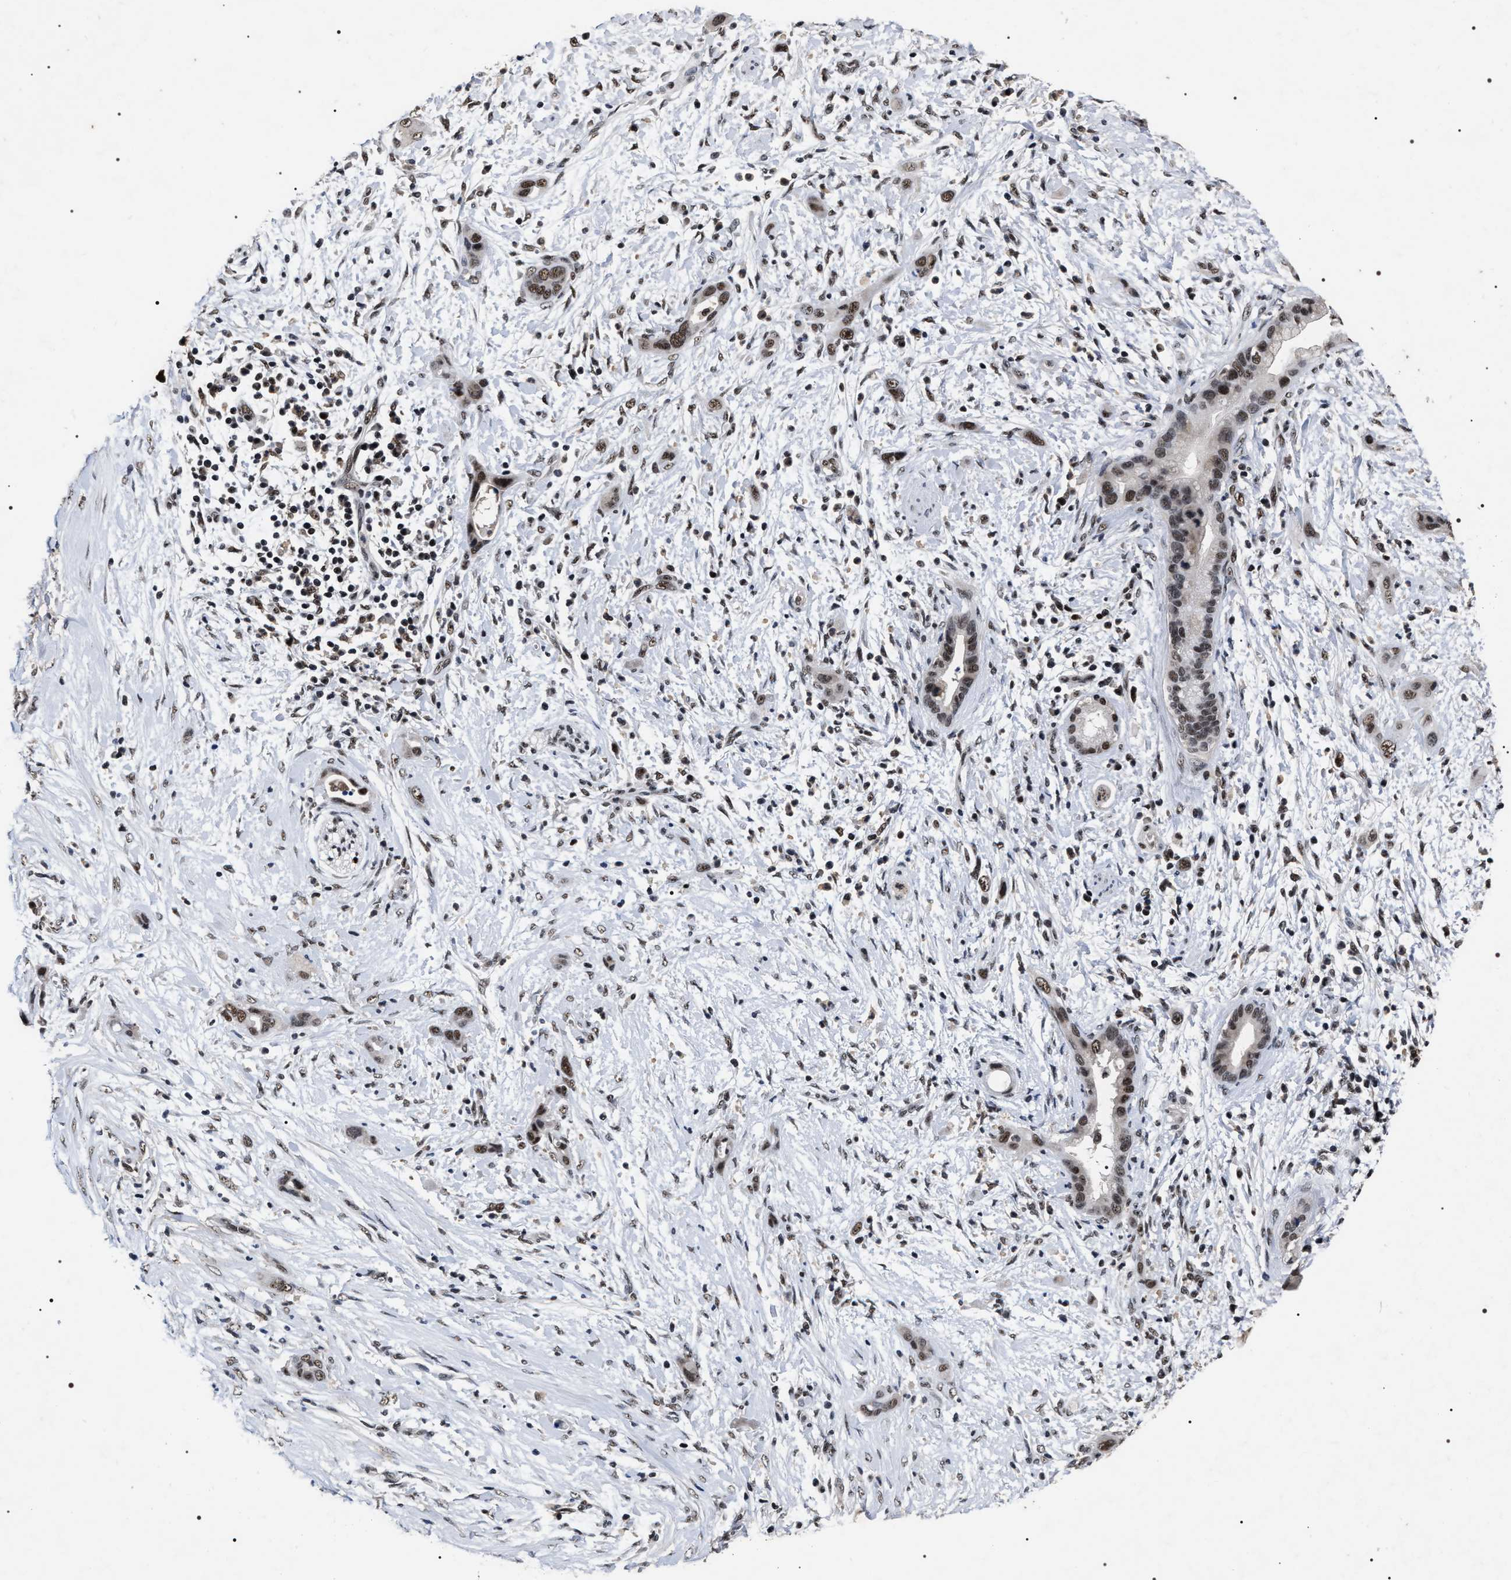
{"staining": {"intensity": "moderate", "quantity": ">75%", "location": "nuclear"}, "tissue": "pancreatic cancer", "cell_type": "Tumor cells", "image_type": "cancer", "snomed": [{"axis": "morphology", "description": "Adenocarcinoma, NOS"}, {"axis": "topography", "description": "Pancreas"}], "caption": "The photomicrograph displays staining of pancreatic cancer (adenocarcinoma), revealing moderate nuclear protein staining (brown color) within tumor cells. The protein of interest is shown in brown color, while the nuclei are stained blue.", "gene": "RRP1B", "patient": {"sex": "male", "age": 59}}